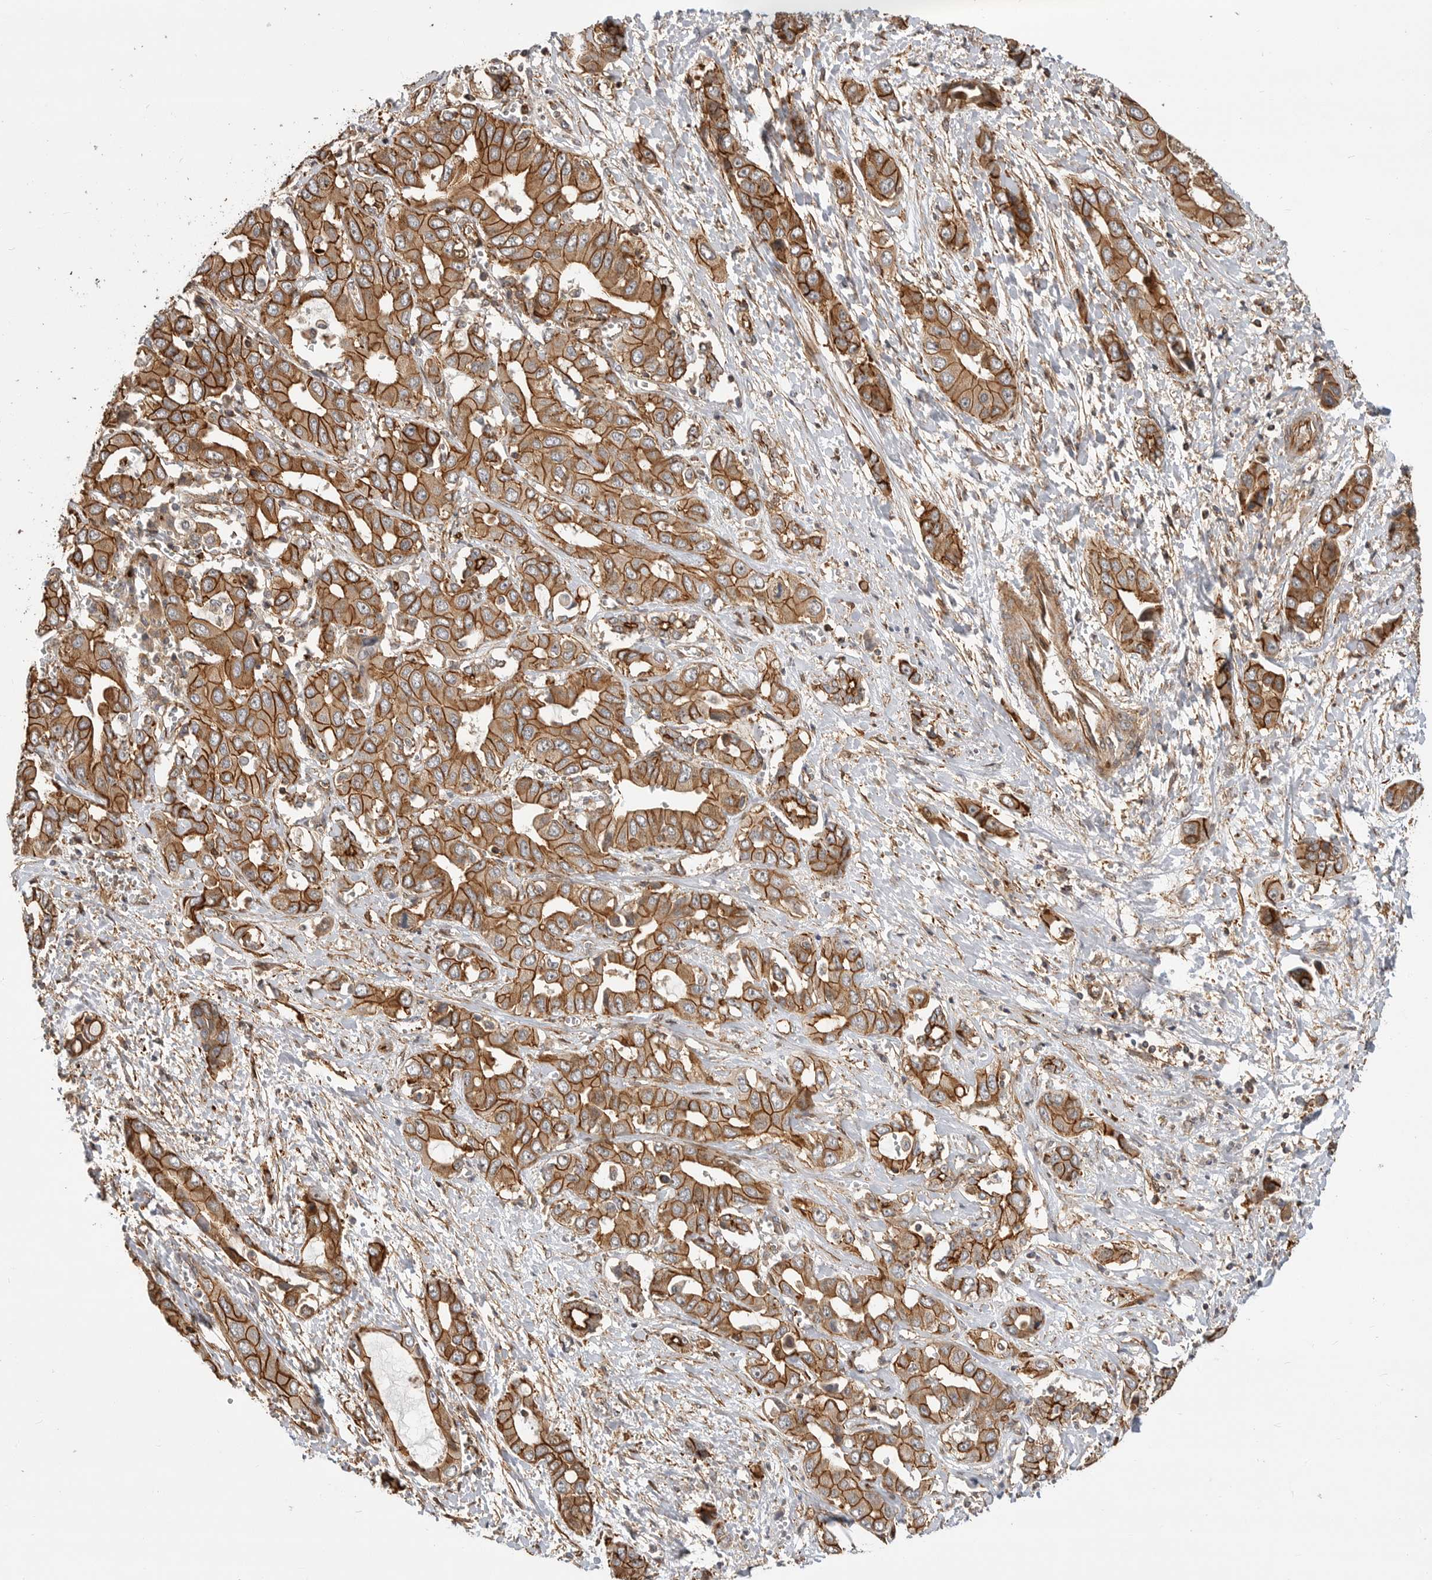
{"staining": {"intensity": "strong", "quantity": ">75%", "location": "cytoplasmic/membranous"}, "tissue": "liver cancer", "cell_type": "Tumor cells", "image_type": "cancer", "snomed": [{"axis": "morphology", "description": "Cholangiocarcinoma"}, {"axis": "topography", "description": "Liver"}], "caption": "Liver cancer (cholangiocarcinoma) tissue shows strong cytoplasmic/membranous staining in approximately >75% of tumor cells, visualized by immunohistochemistry. (DAB (3,3'-diaminobenzidine) = brown stain, brightfield microscopy at high magnification).", "gene": "GPATCH2", "patient": {"sex": "female", "age": 52}}